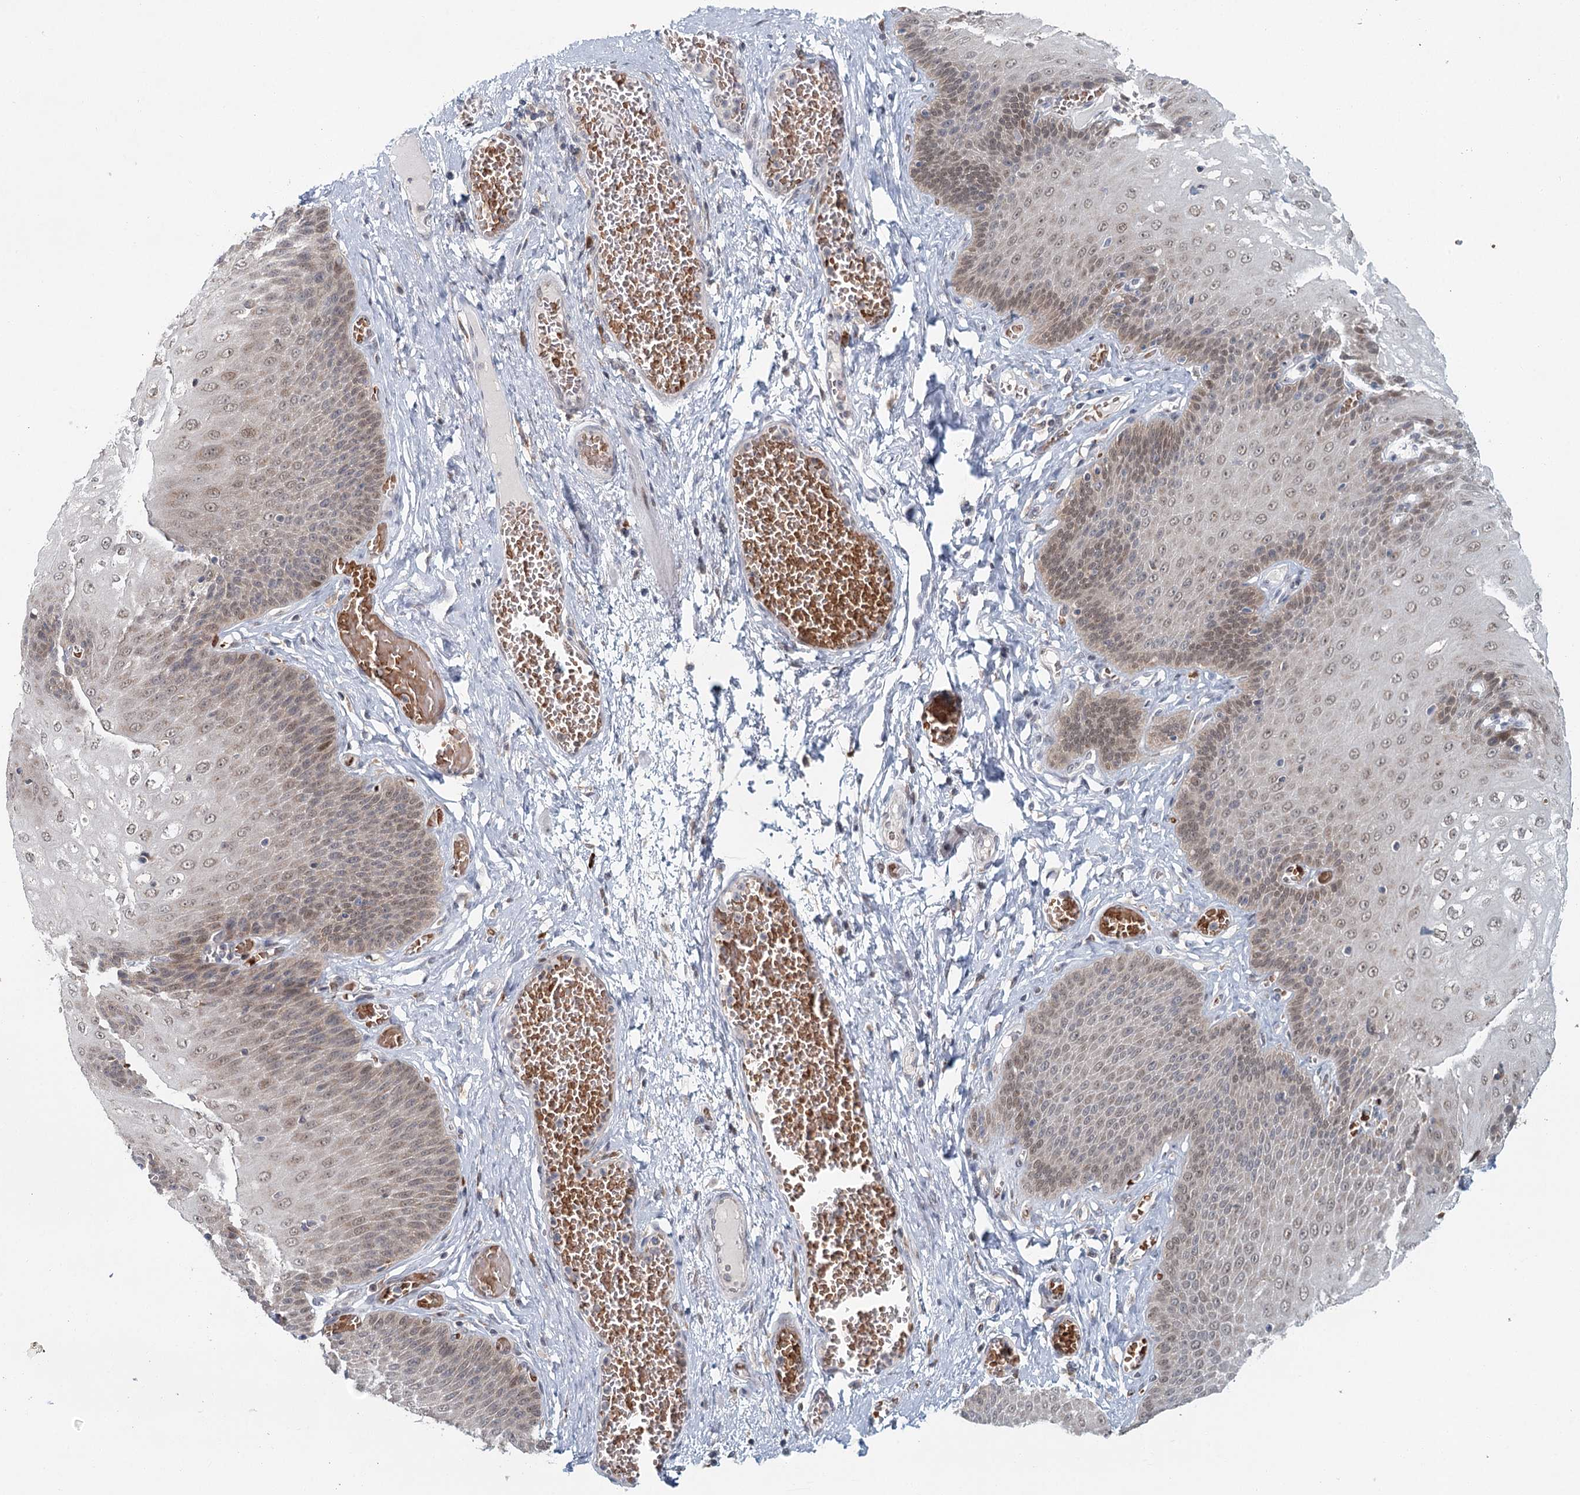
{"staining": {"intensity": "moderate", "quantity": "<25%", "location": "nuclear"}, "tissue": "esophagus", "cell_type": "Squamous epithelial cells", "image_type": "normal", "snomed": [{"axis": "morphology", "description": "Normal tissue, NOS"}, {"axis": "topography", "description": "Esophagus"}], "caption": "Squamous epithelial cells show moderate nuclear expression in approximately <25% of cells in benign esophagus.", "gene": "ADK", "patient": {"sex": "male", "age": 60}}